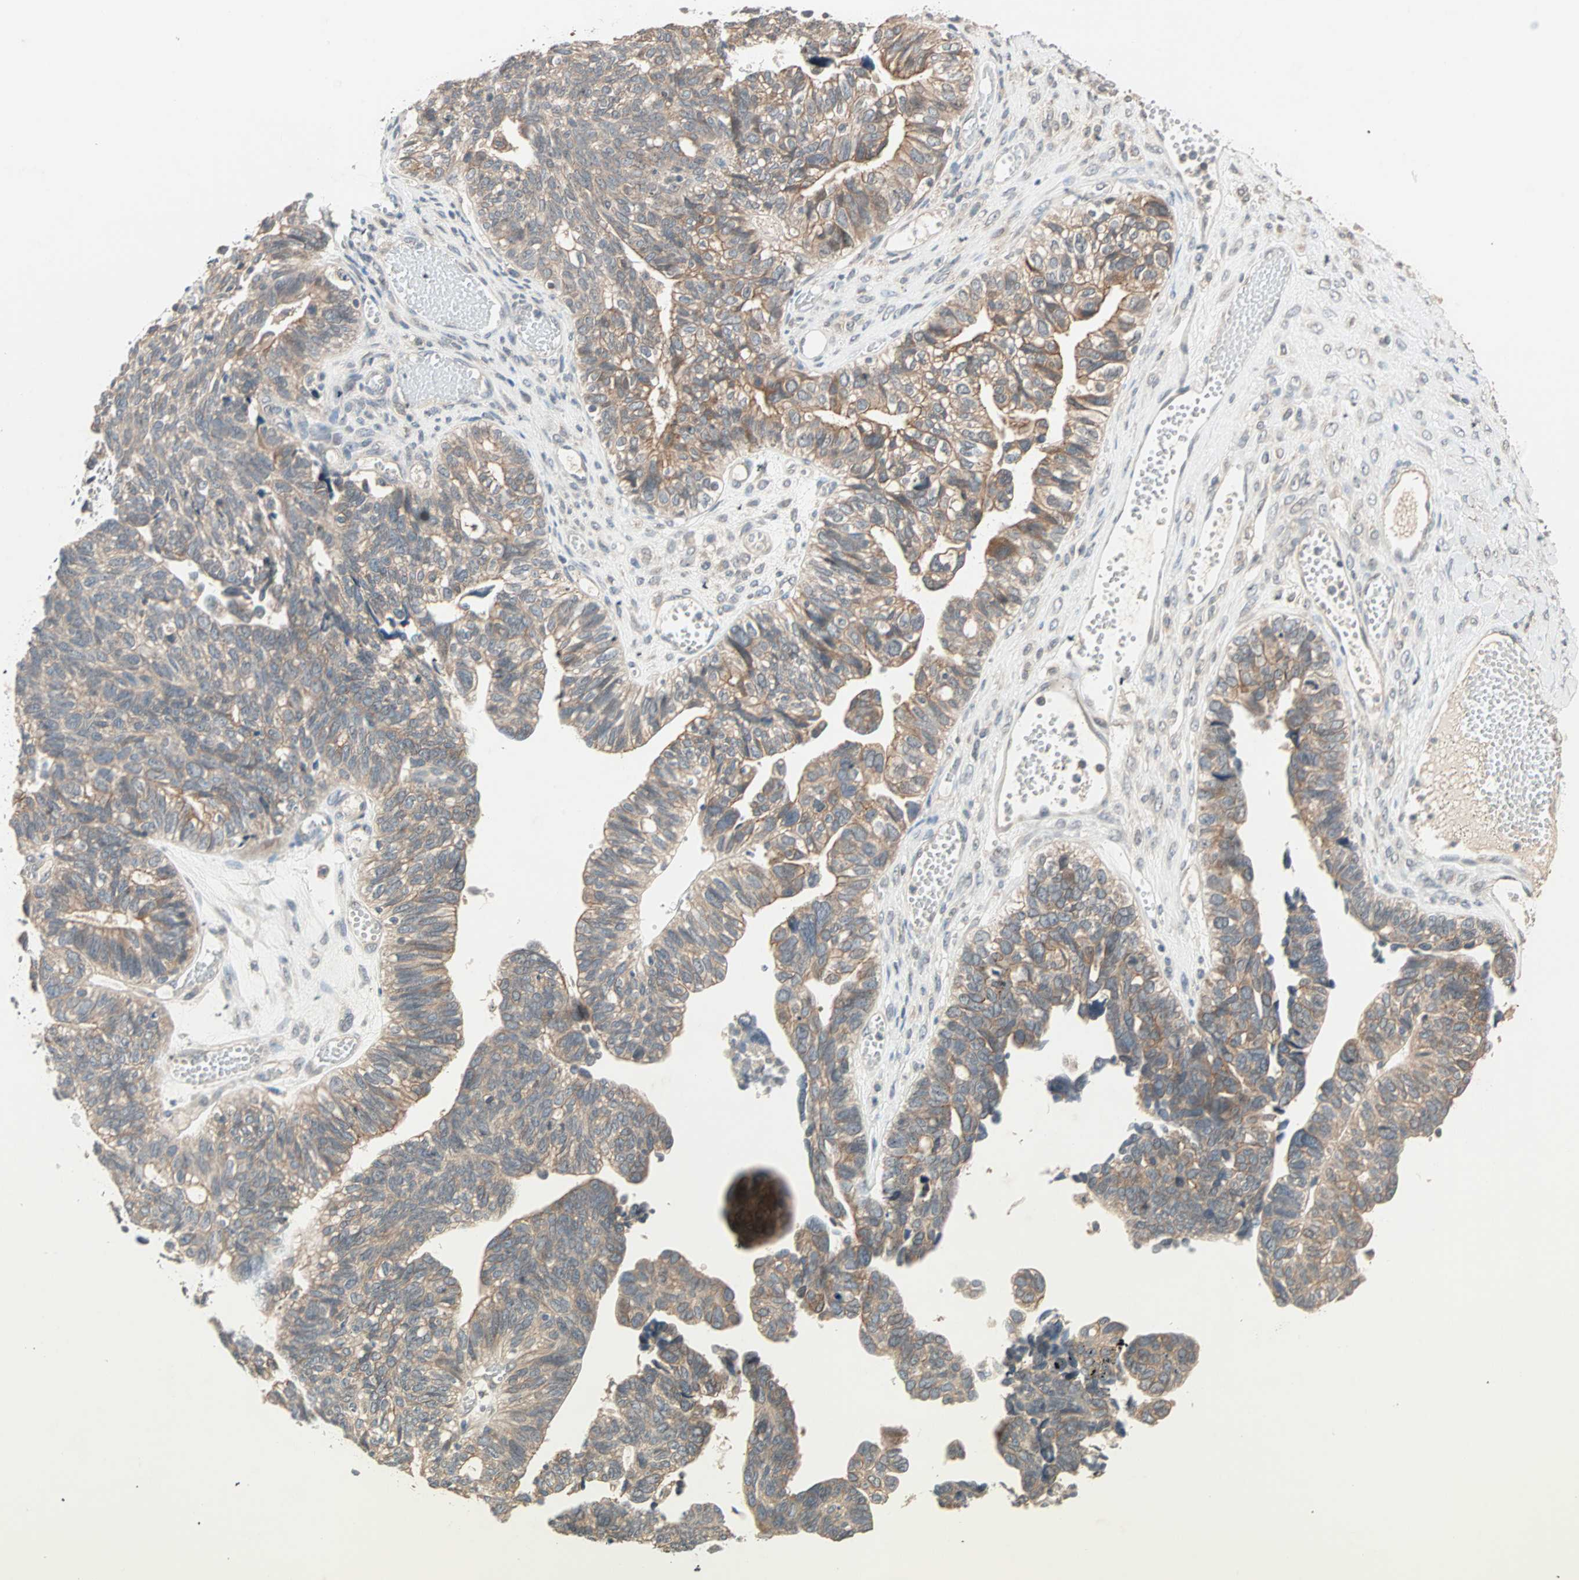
{"staining": {"intensity": "moderate", "quantity": ">75%", "location": "cytoplasmic/membranous"}, "tissue": "ovarian cancer", "cell_type": "Tumor cells", "image_type": "cancer", "snomed": [{"axis": "morphology", "description": "Cystadenocarcinoma, serous, NOS"}, {"axis": "topography", "description": "Ovary"}], "caption": "IHC (DAB) staining of ovarian serous cystadenocarcinoma exhibits moderate cytoplasmic/membranous protein expression in approximately >75% of tumor cells.", "gene": "TTF2", "patient": {"sex": "female", "age": 79}}